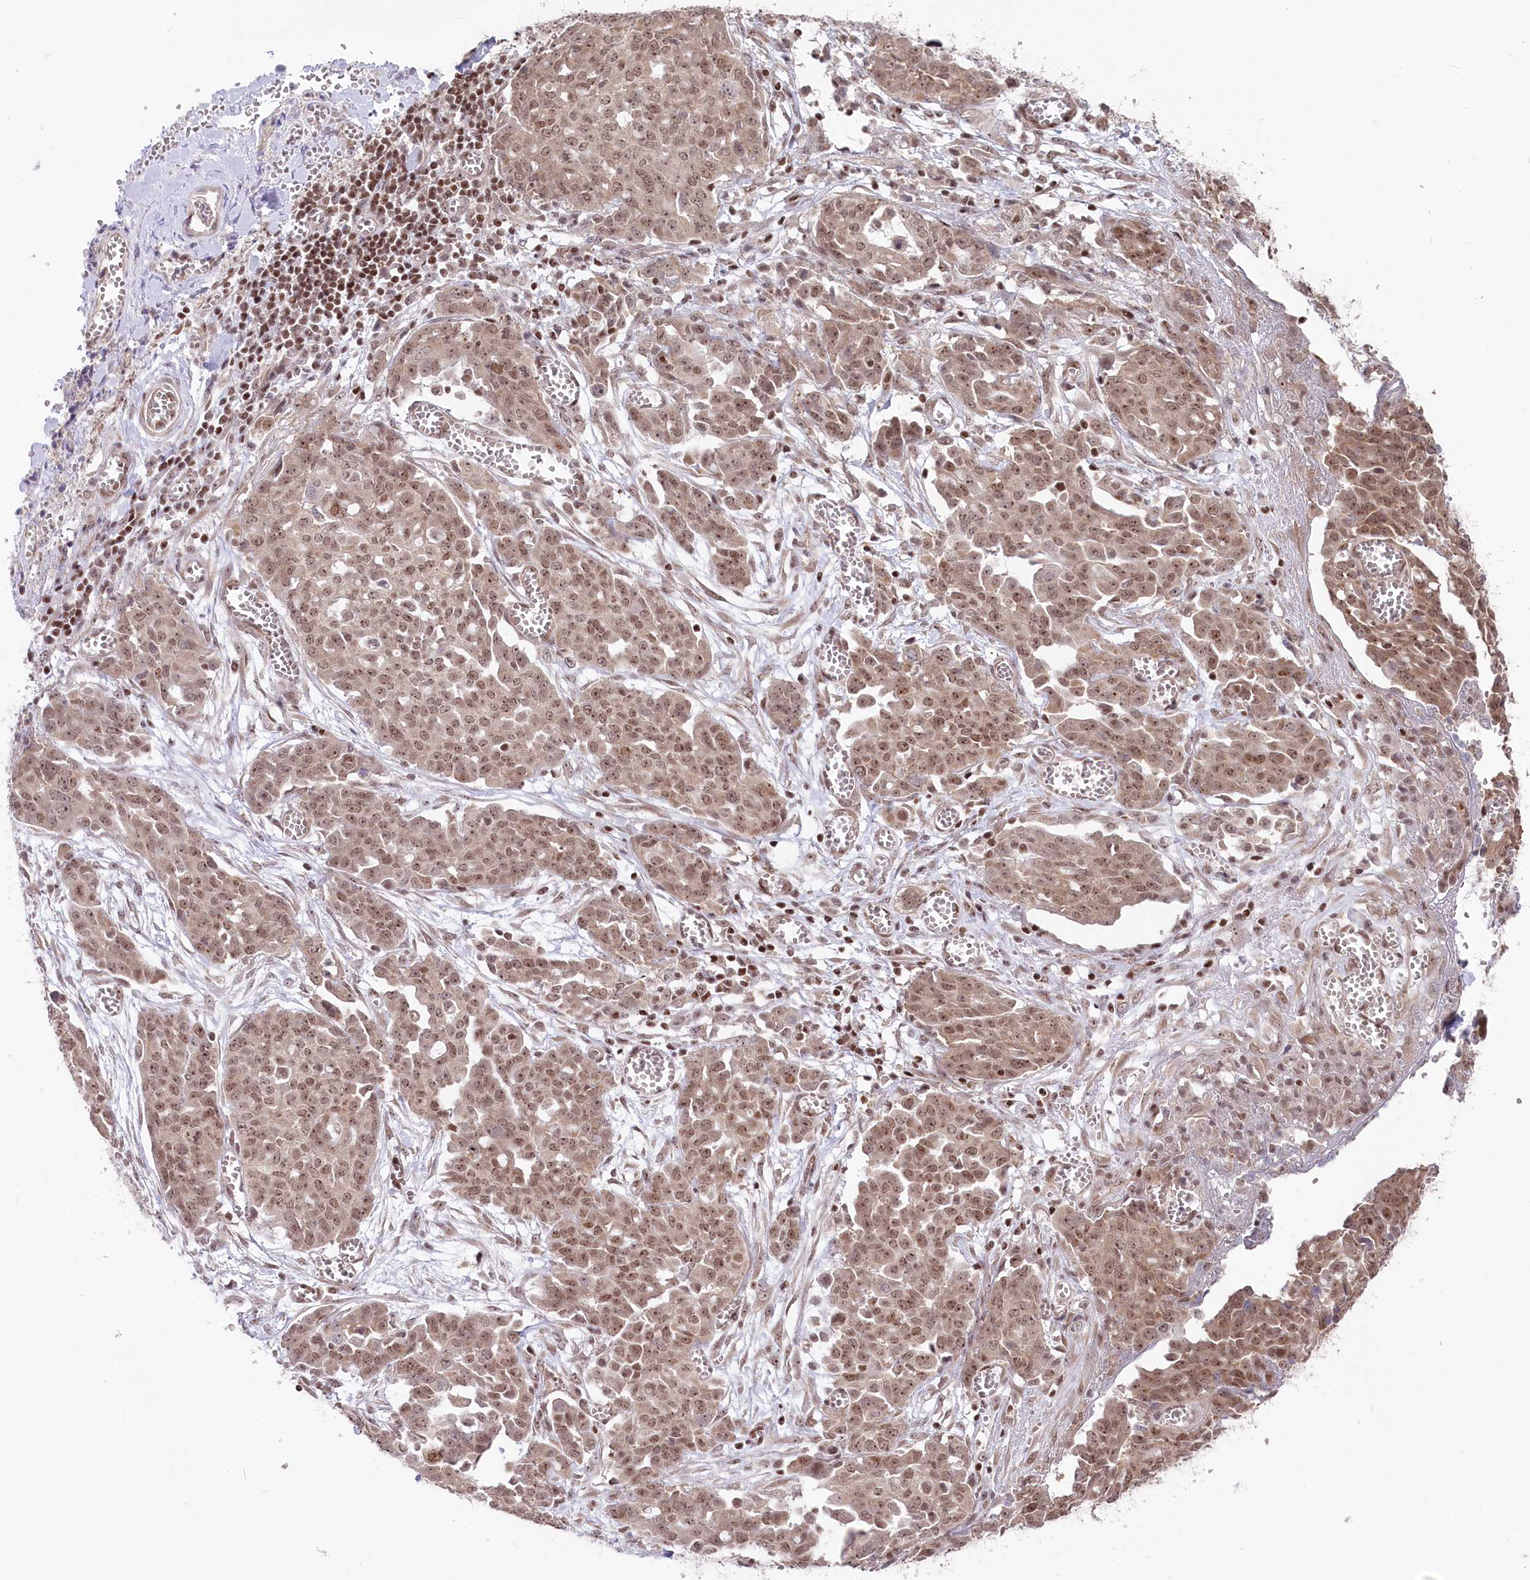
{"staining": {"intensity": "moderate", "quantity": ">75%", "location": "nuclear"}, "tissue": "ovarian cancer", "cell_type": "Tumor cells", "image_type": "cancer", "snomed": [{"axis": "morphology", "description": "Cystadenocarcinoma, serous, NOS"}, {"axis": "topography", "description": "Soft tissue"}, {"axis": "topography", "description": "Ovary"}], "caption": "Moderate nuclear staining for a protein is identified in approximately >75% of tumor cells of serous cystadenocarcinoma (ovarian) using immunohistochemistry.", "gene": "CGGBP1", "patient": {"sex": "female", "age": 57}}